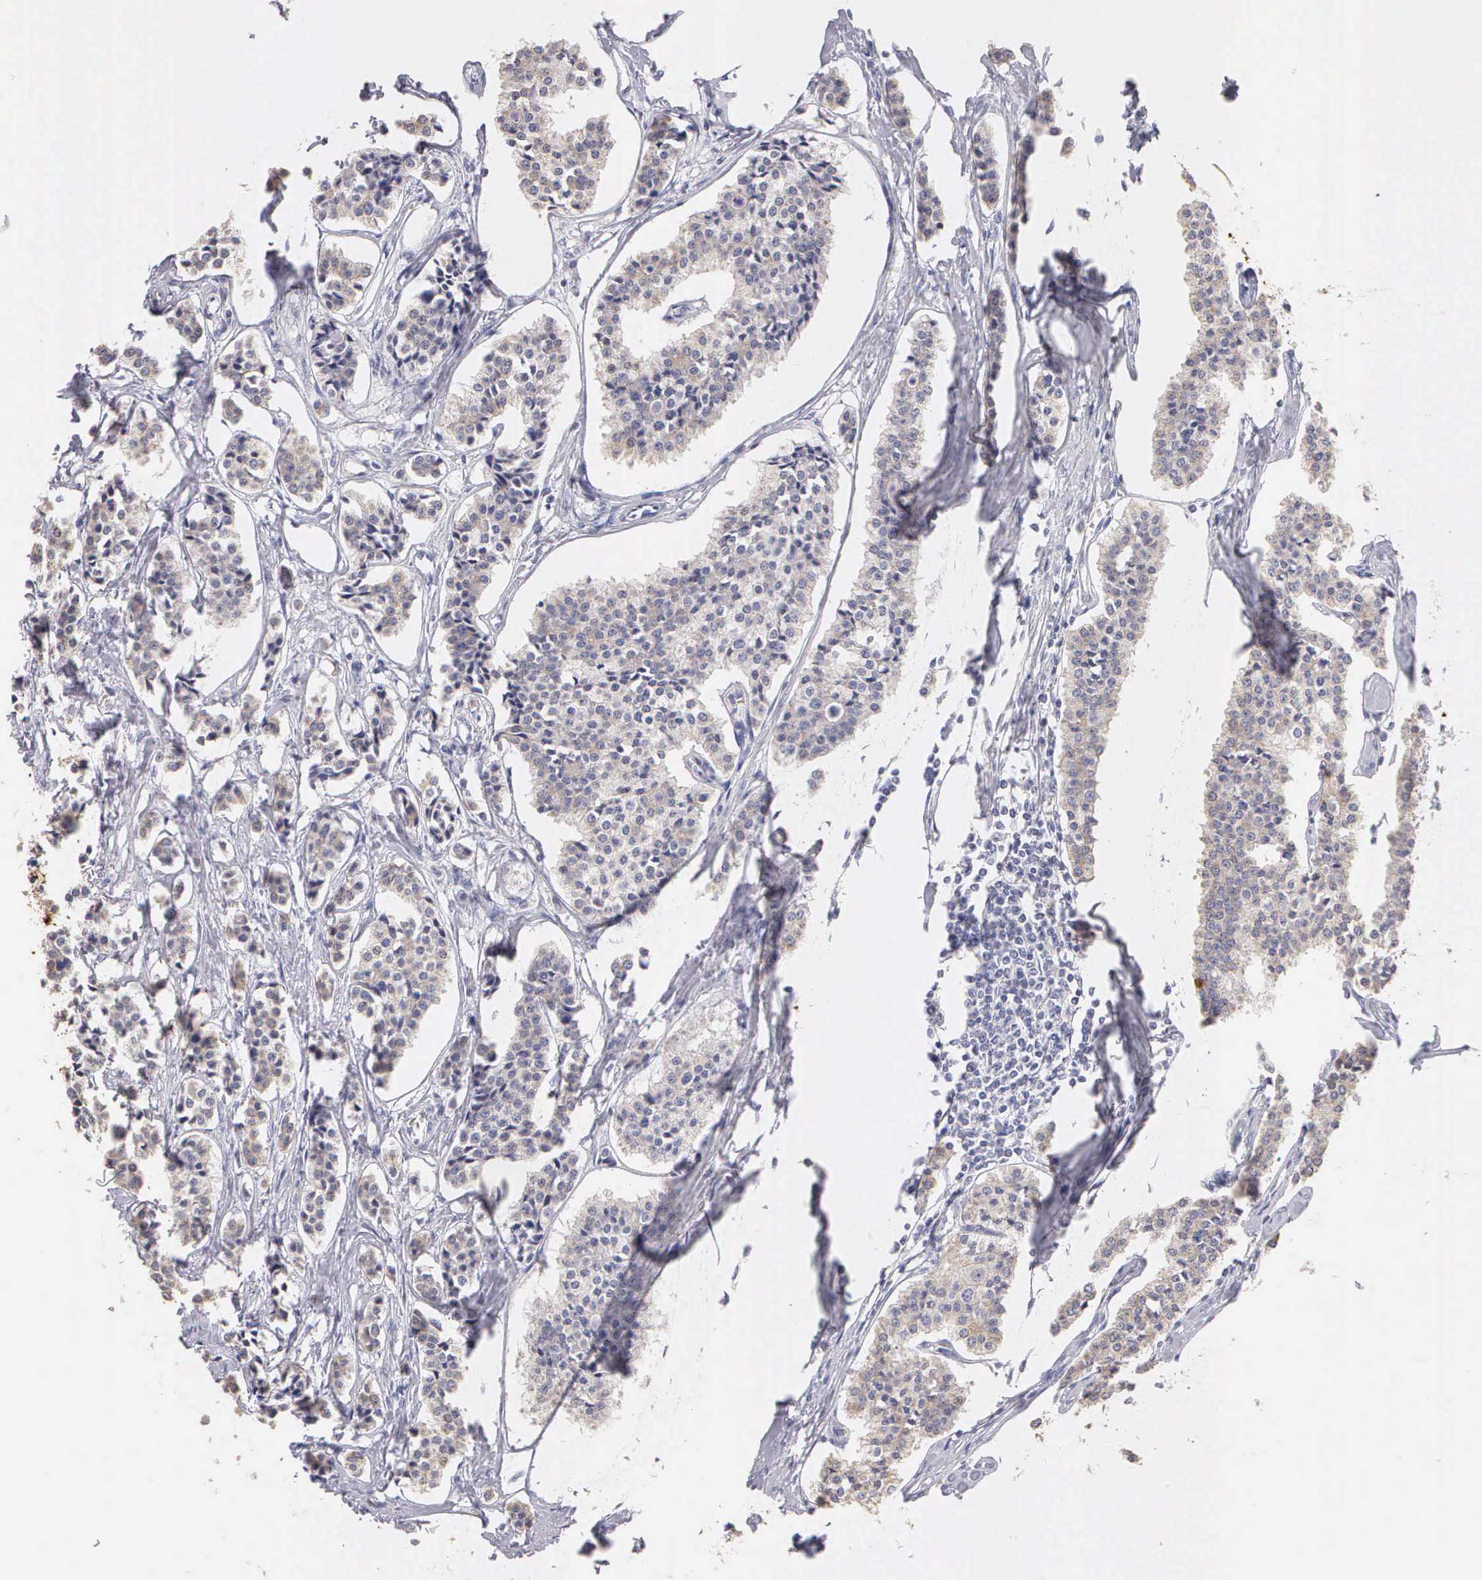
{"staining": {"intensity": "weak", "quantity": "25%-75%", "location": "cytoplasmic/membranous"}, "tissue": "carcinoid", "cell_type": "Tumor cells", "image_type": "cancer", "snomed": [{"axis": "morphology", "description": "Carcinoid, malignant, NOS"}, {"axis": "topography", "description": "Small intestine"}], "caption": "DAB immunohistochemical staining of human carcinoid demonstrates weak cytoplasmic/membranous protein expression in about 25%-75% of tumor cells. The staining was performed using DAB (3,3'-diaminobenzidine) to visualize the protein expression in brown, while the nuclei were stained in blue with hematoxylin (Magnification: 20x).", "gene": "KRT17", "patient": {"sex": "male", "age": 63}}